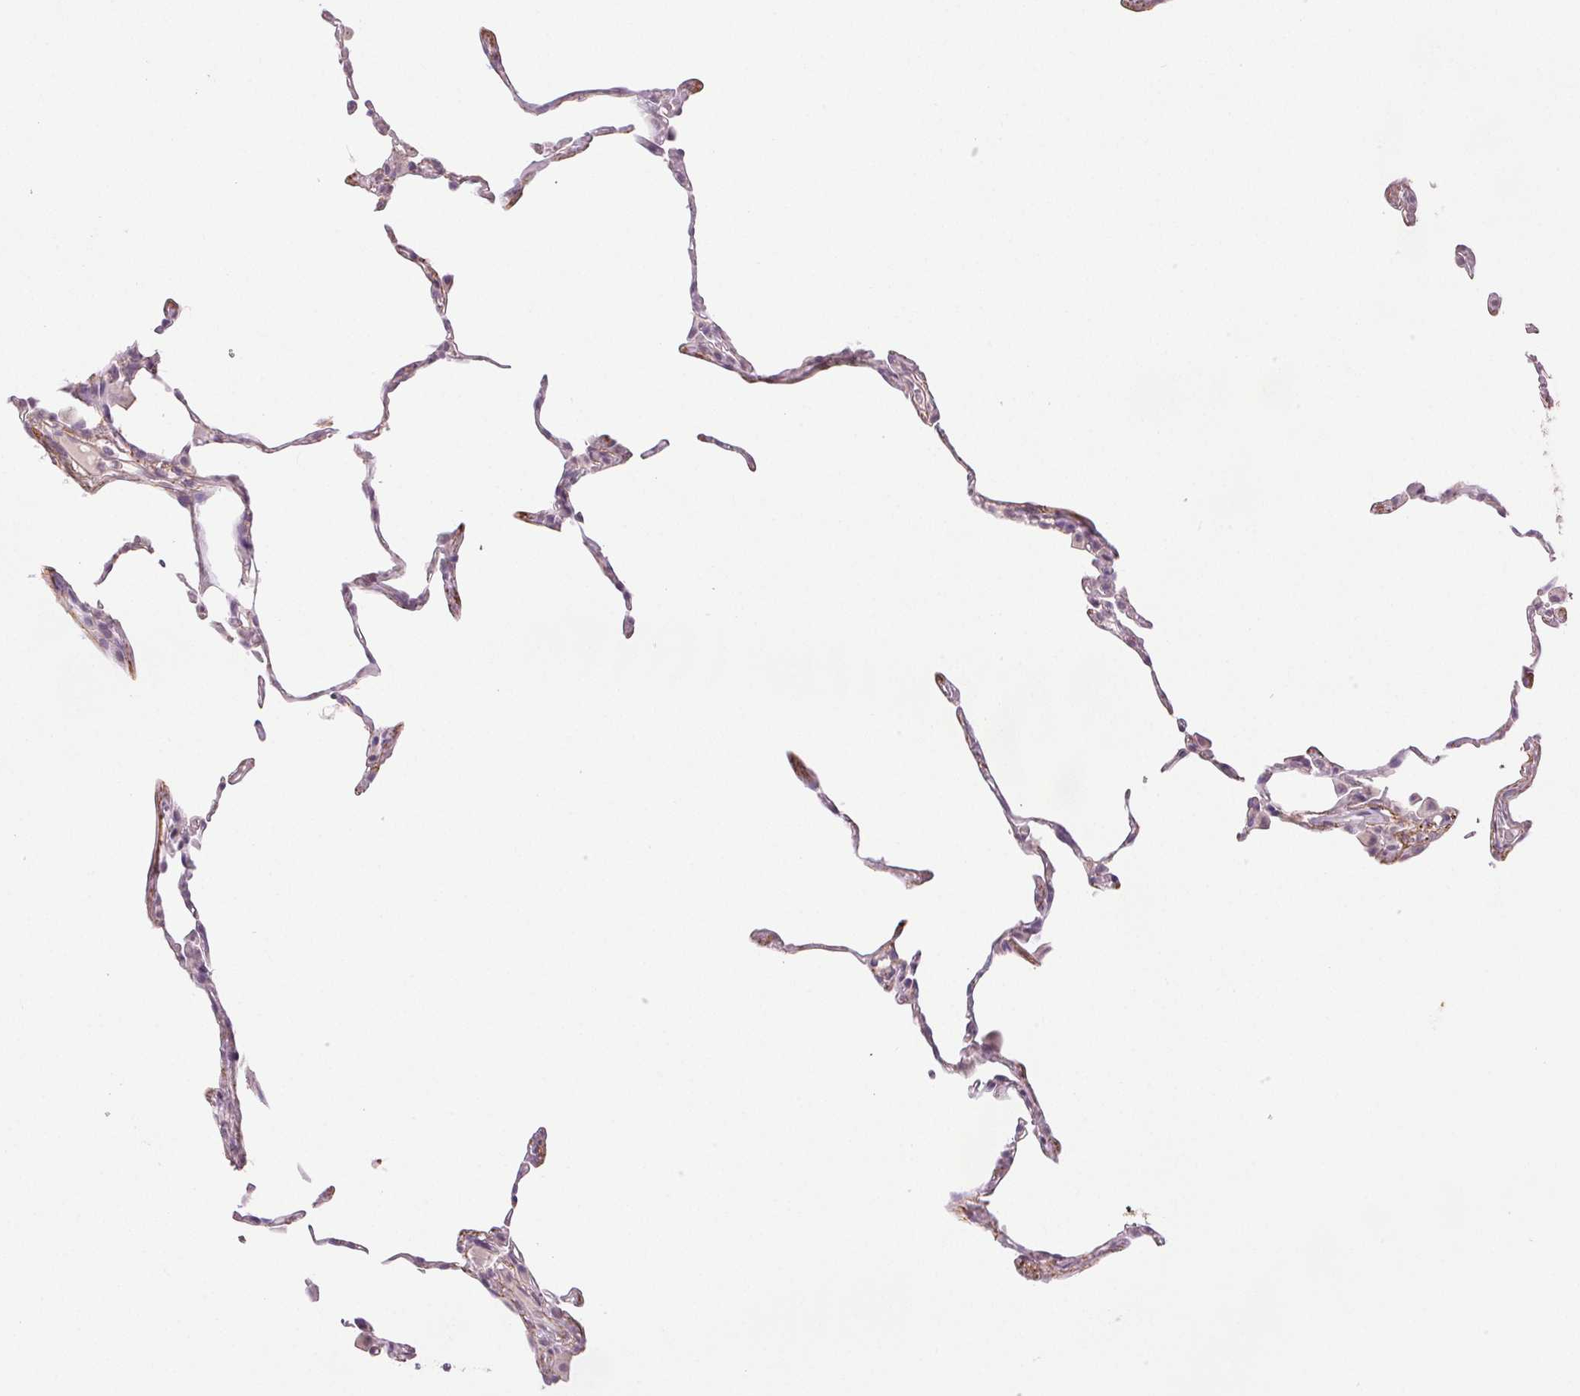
{"staining": {"intensity": "negative", "quantity": "none", "location": "none"}, "tissue": "lung", "cell_type": "Alveolar cells", "image_type": "normal", "snomed": [{"axis": "morphology", "description": "Normal tissue, NOS"}, {"axis": "topography", "description": "Lung"}], "caption": "Protein analysis of unremarkable lung reveals no significant positivity in alveolar cells. The staining was performed using DAB (3,3'-diaminobenzidine) to visualize the protein expression in brown, while the nuclei were stained in blue with hematoxylin (Magnification: 20x).", "gene": "FBN1", "patient": {"sex": "female", "age": 57}}